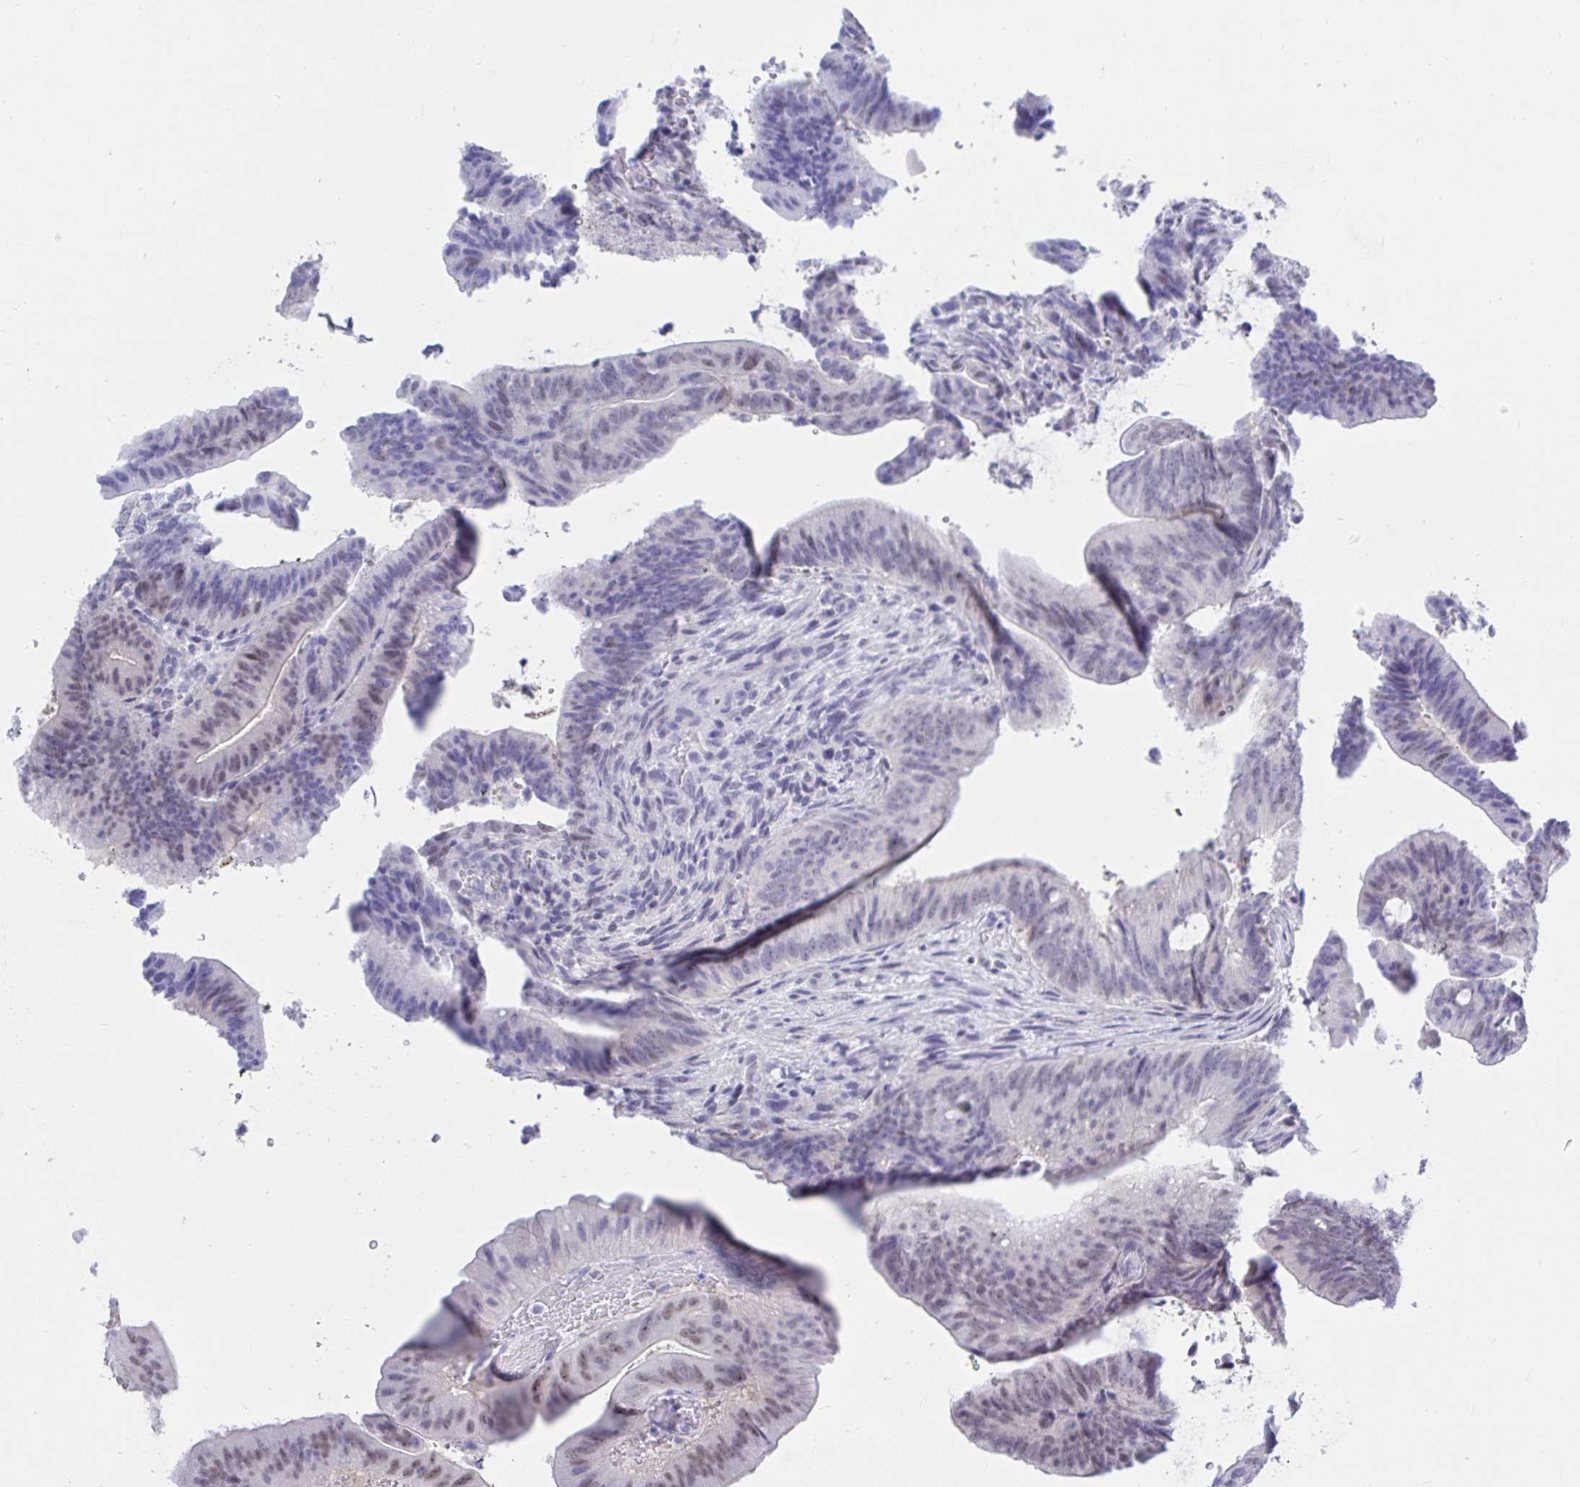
{"staining": {"intensity": "weak", "quantity": "25%-75%", "location": "nuclear"}, "tissue": "colorectal cancer", "cell_type": "Tumor cells", "image_type": "cancer", "snomed": [{"axis": "morphology", "description": "Adenocarcinoma, NOS"}, {"axis": "topography", "description": "Colon"}], "caption": "Protein staining demonstrates weak nuclear positivity in about 25%-75% of tumor cells in colorectal adenocarcinoma. Ihc stains the protein in brown and the nuclei are stained blue.", "gene": "THOP1", "patient": {"sex": "female", "age": 43}}